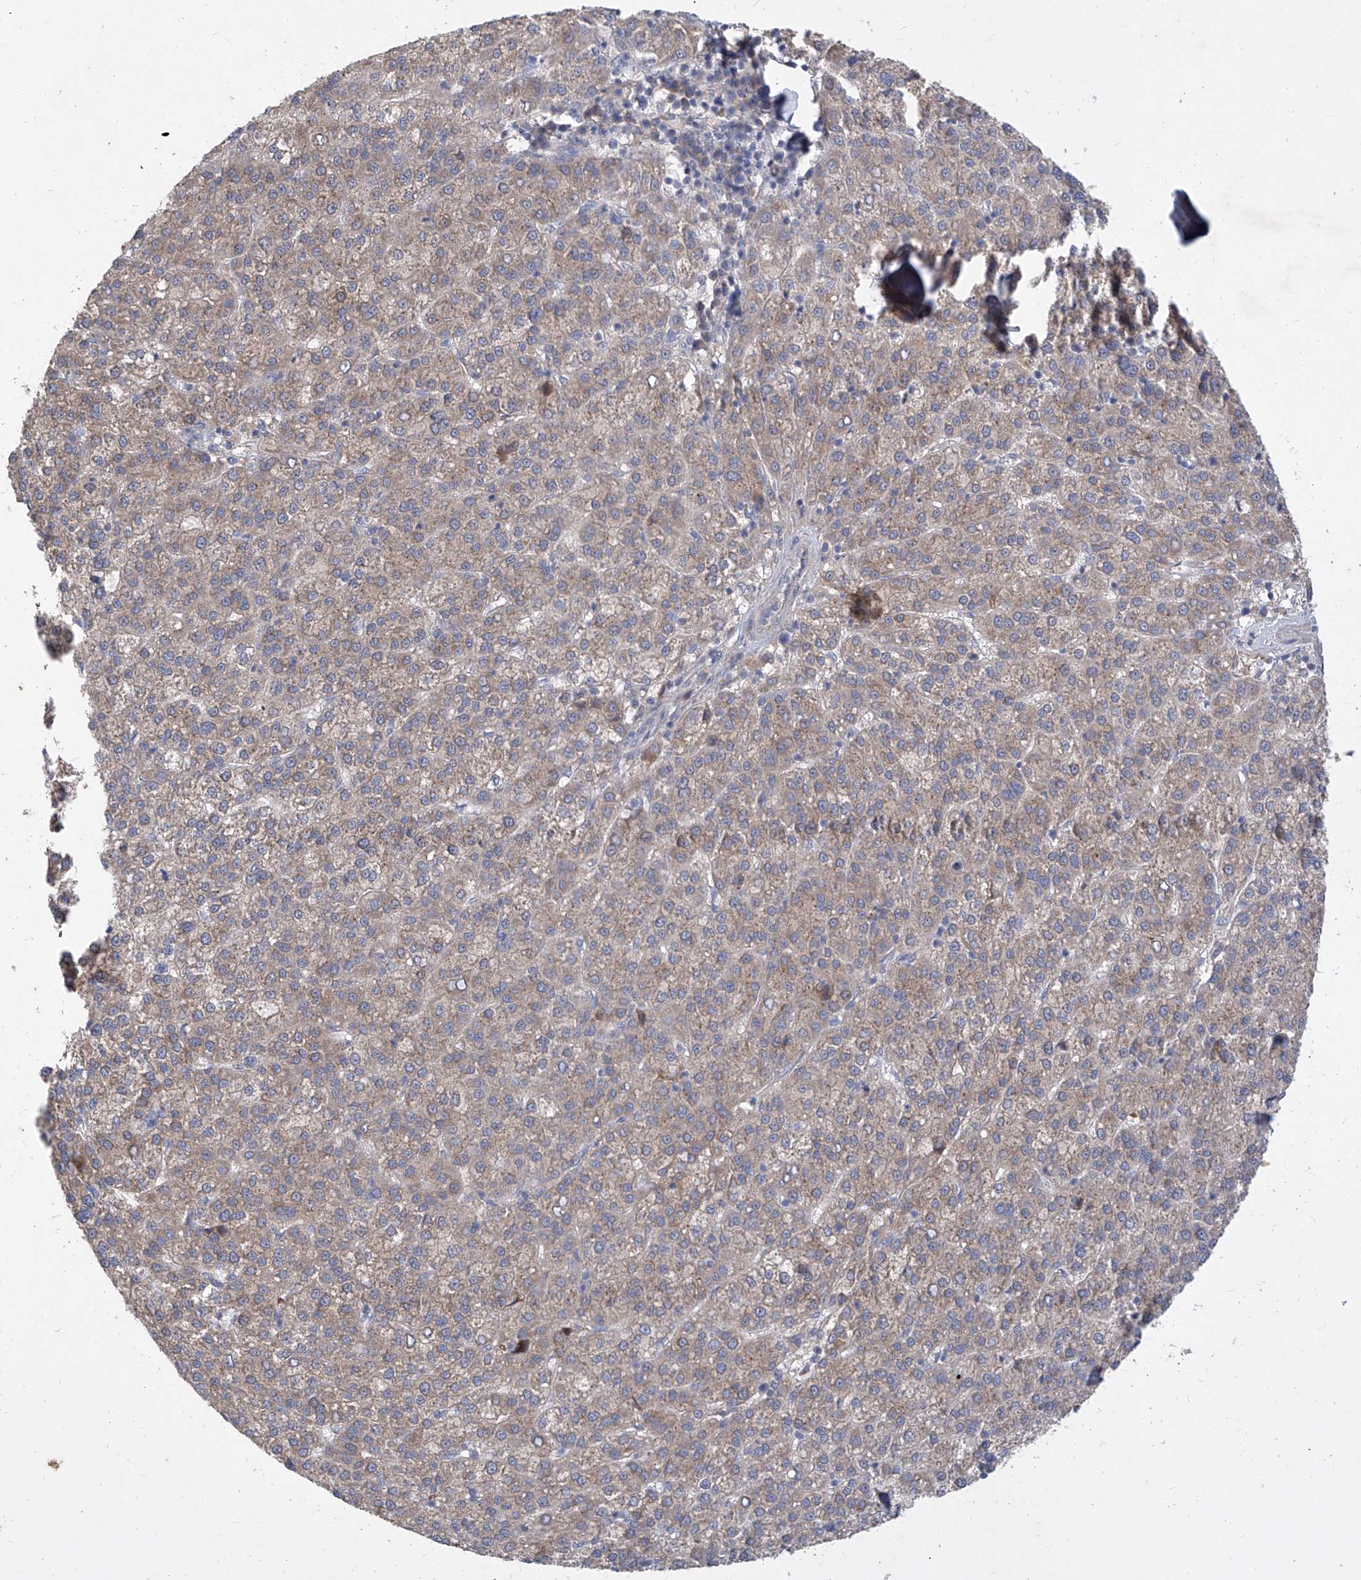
{"staining": {"intensity": "weak", "quantity": ">75%", "location": "cytoplasmic/membranous"}, "tissue": "liver cancer", "cell_type": "Tumor cells", "image_type": "cancer", "snomed": [{"axis": "morphology", "description": "Carcinoma, Hepatocellular, NOS"}, {"axis": "topography", "description": "Liver"}], "caption": "Immunohistochemistry (IHC) staining of liver cancer, which demonstrates low levels of weak cytoplasmic/membranous staining in approximately >75% of tumor cells indicating weak cytoplasmic/membranous protein expression. The staining was performed using DAB (3,3'-diaminobenzidine) (brown) for protein detection and nuclei were counterstained in hematoxylin (blue).", "gene": "COQ3", "patient": {"sex": "female", "age": 58}}